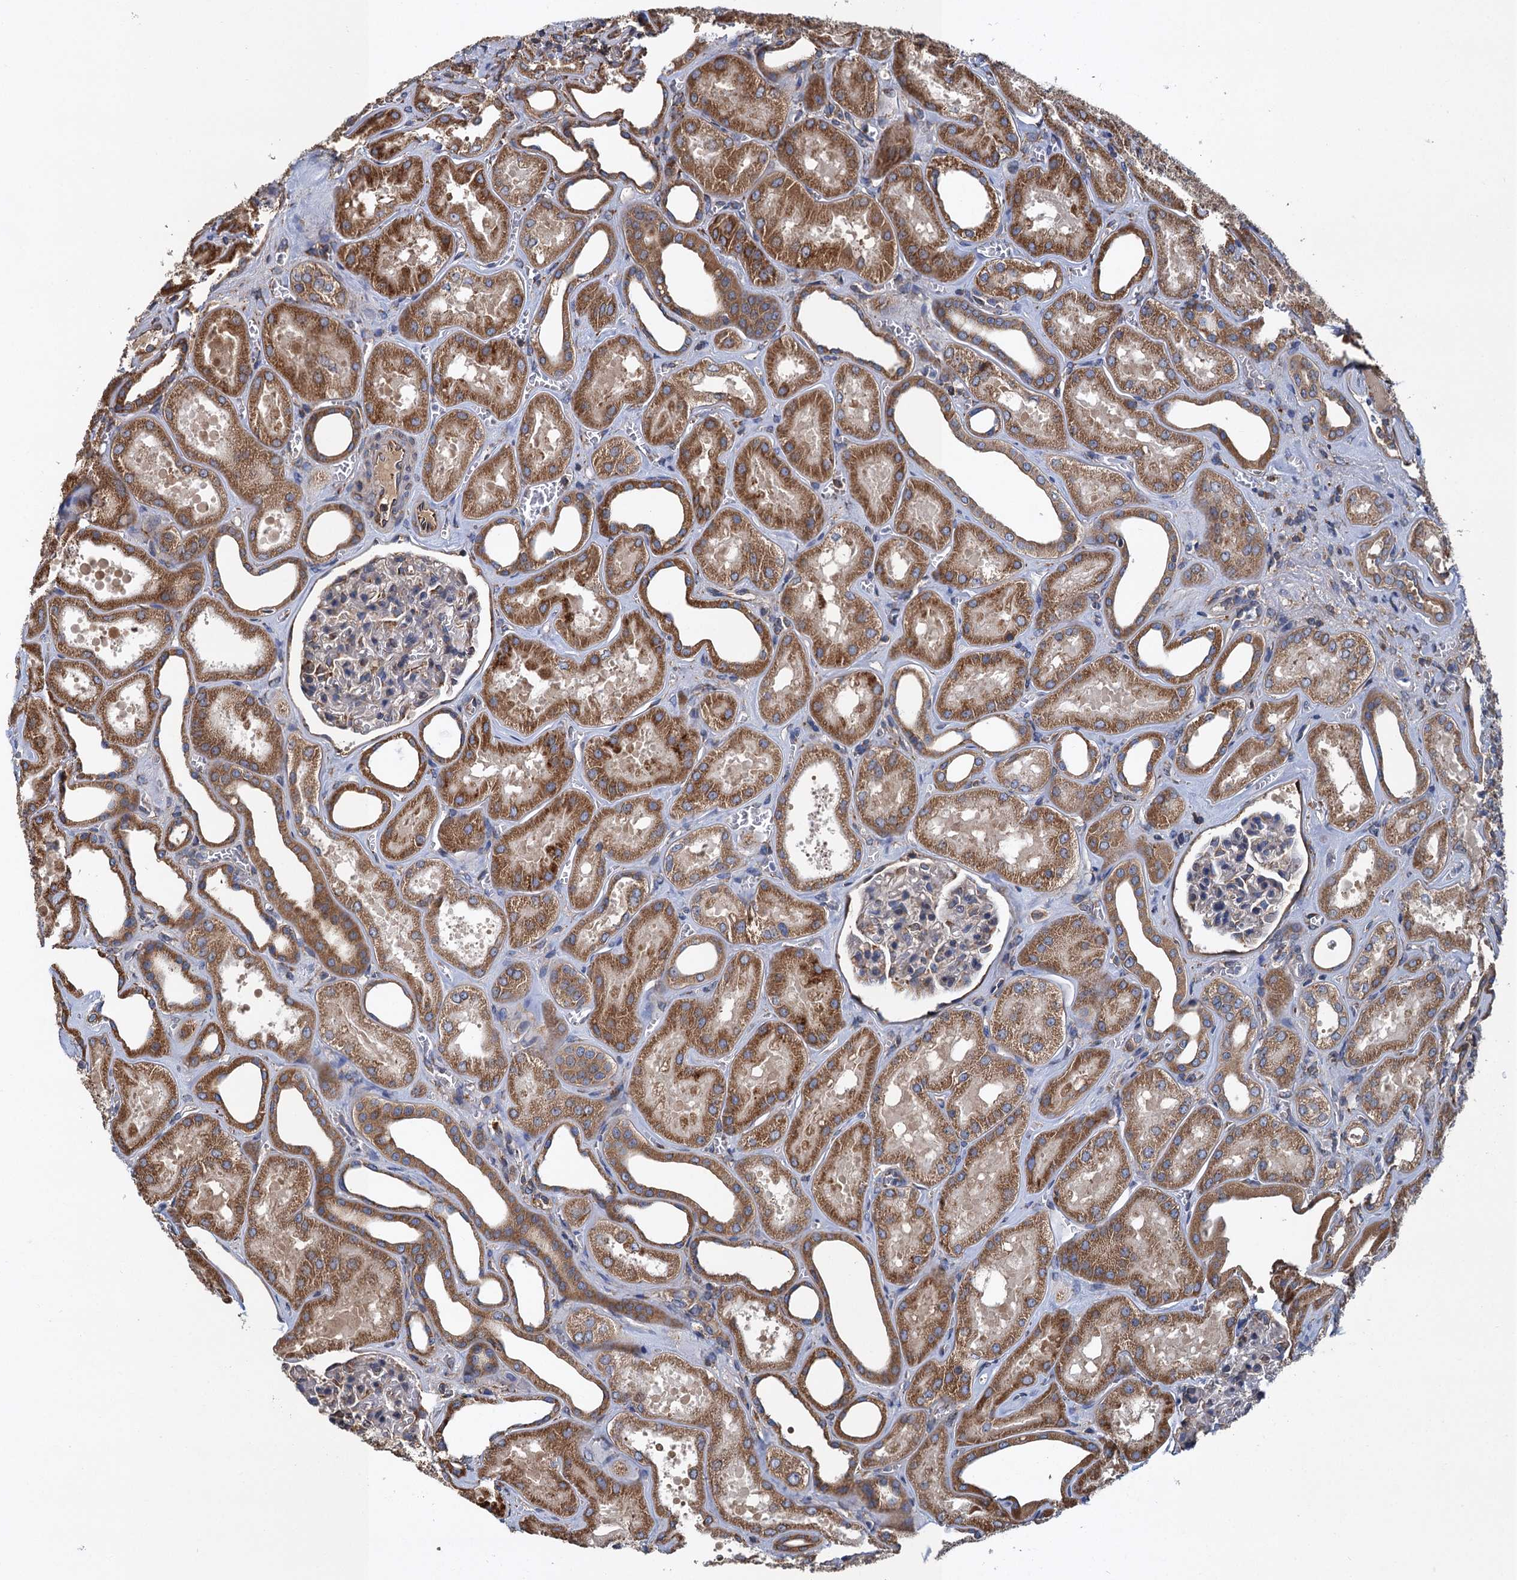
{"staining": {"intensity": "moderate", "quantity": "<25%", "location": "cytoplasmic/membranous"}, "tissue": "kidney", "cell_type": "Cells in glomeruli", "image_type": "normal", "snomed": [{"axis": "morphology", "description": "Normal tissue, NOS"}, {"axis": "morphology", "description": "Adenocarcinoma, NOS"}, {"axis": "topography", "description": "Kidney"}], "caption": "Immunohistochemical staining of unremarkable human kidney demonstrates low levels of moderate cytoplasmic/membranous staining in about <25% of cells in glomeruli.", "gene": "LINS1", "patient": {"sex": "female", "age": 68}}